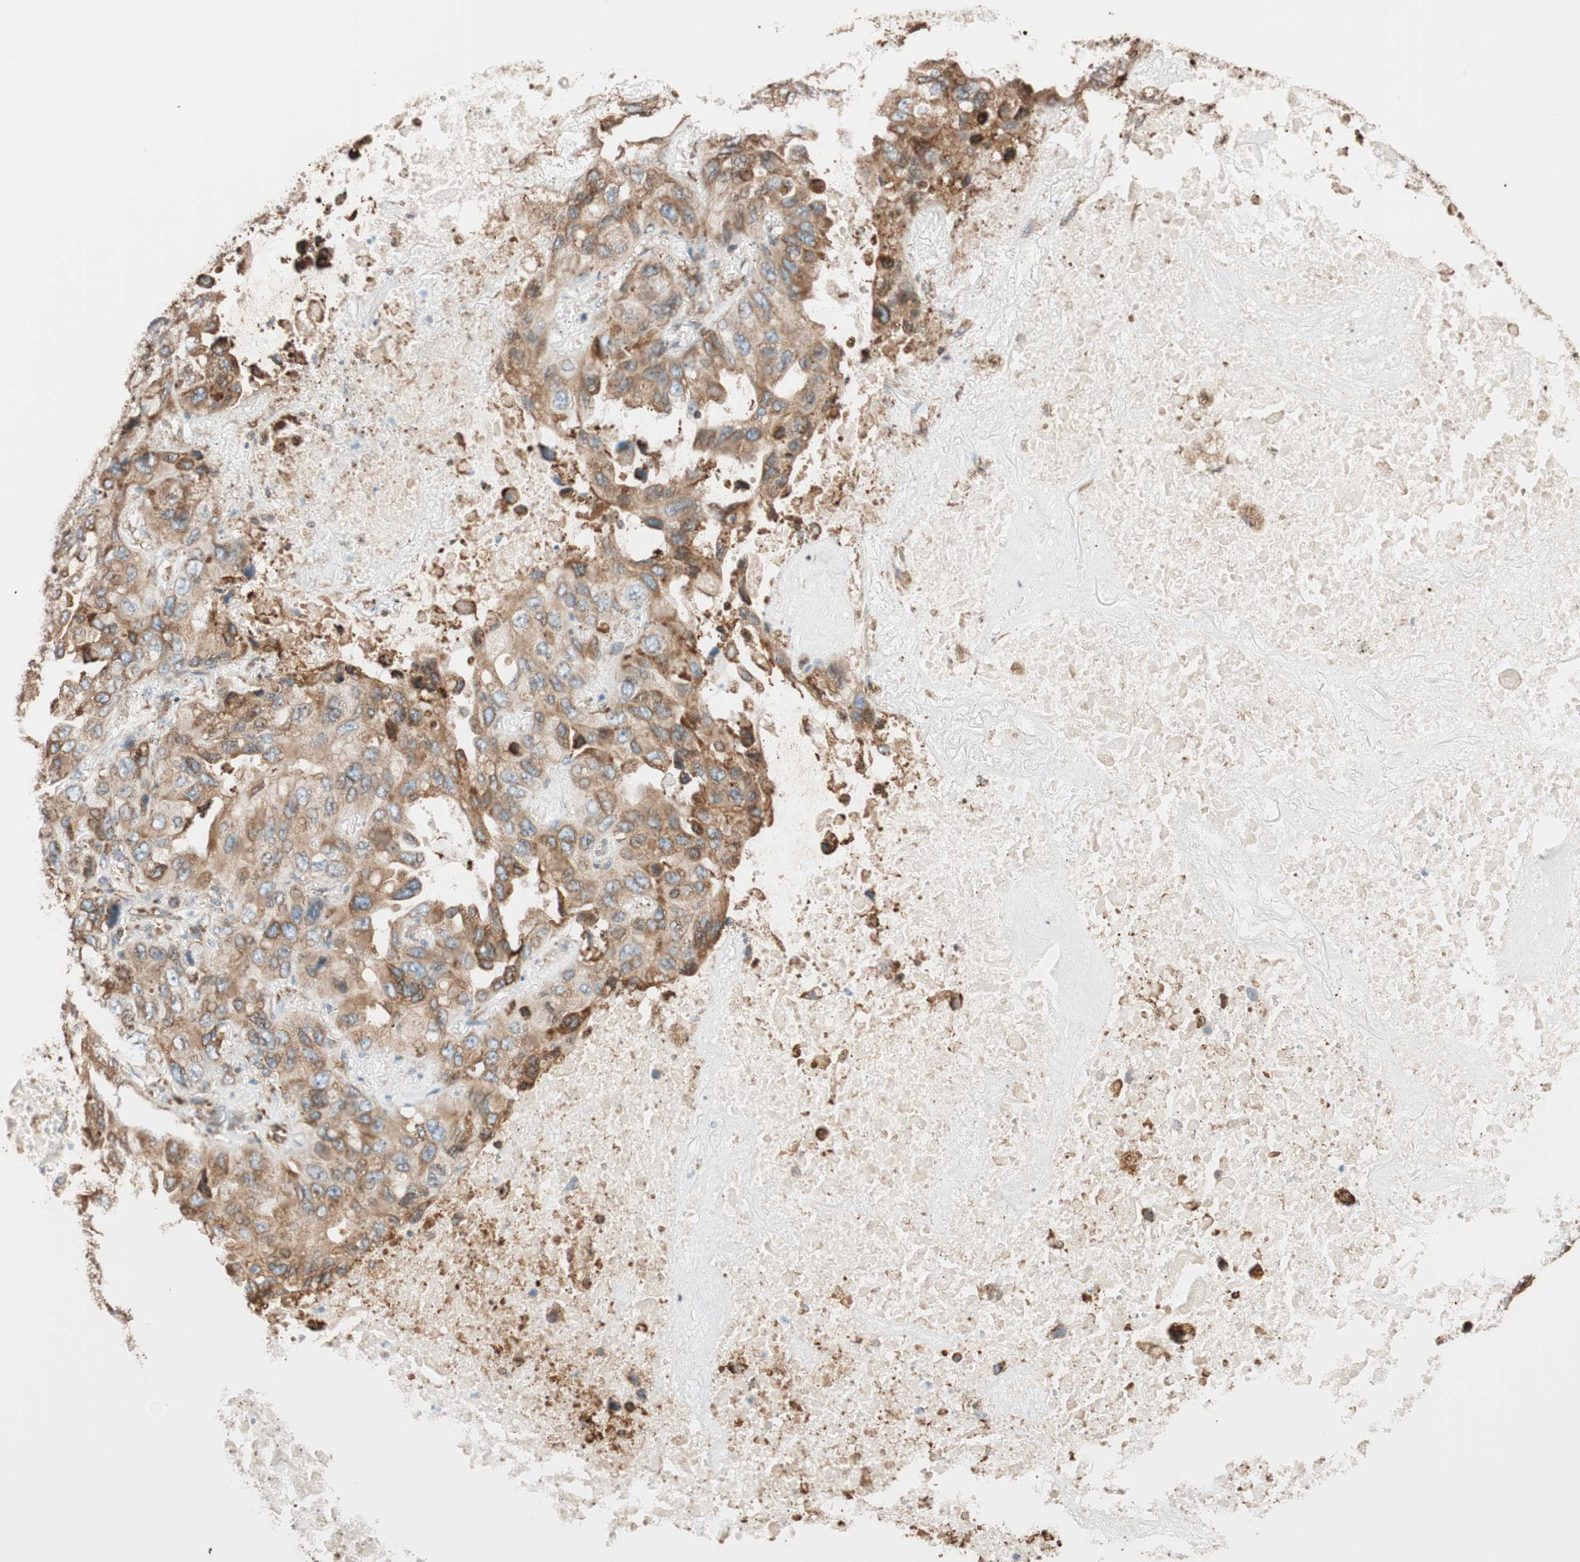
{"staining": {"intensity": "moderate", "quantity": ">75%", "location": "cytoplasmic/membranous"}, "tissue": "lung cancer", "cell_type": "Tumor cells", "image_type": "cancer", "snomed": [{"axis": "morphology", "description": "Squamous cell carcinoma, NOS"}, {"axis": "topography", "description": "Lung"}], "caption": "High-magnification brightfield microscopy of lung cancer (squamous cell carcinoma) stained with DAB (3,3'-diaminobenzidine) (brown) and counterstained with hematoxylin (blue). tumor cells exhibit moderate cytoplasmic/membranous expression is present in about>75% of cells. Nuclei are stained in blue.", "gene": "PRKCSH", "patient": {"sex": "female", "age": 73}}